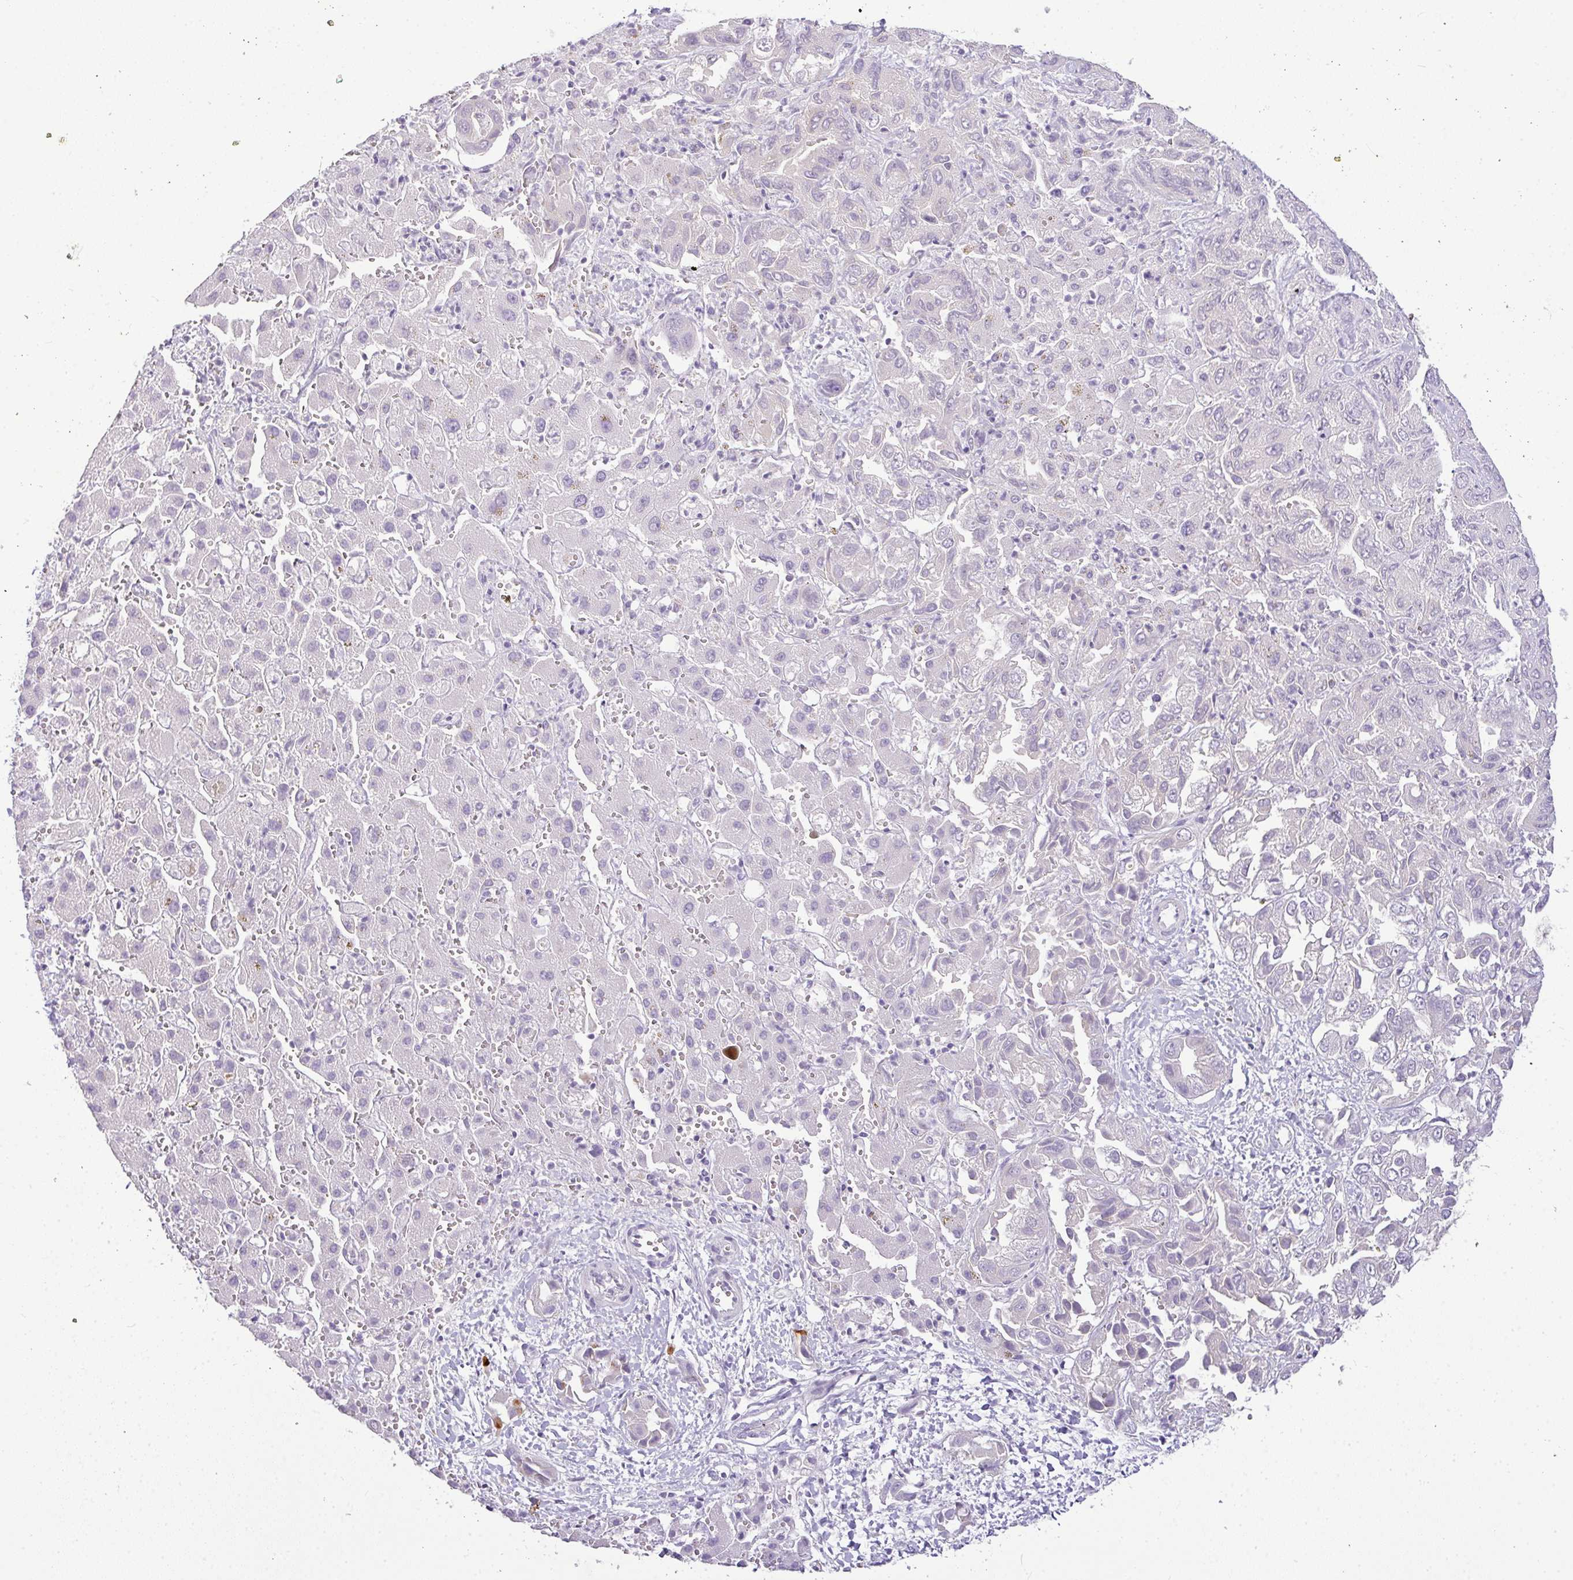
{"staining": {"intensity": "moderate", "quantity": "<25%", "location": "cytoplasmic/membranous"}, "tissue": "liver cancer", "cell_type": "Tumor cells", "image_type": "cancer", "snomed": [{"axis": "morphology", "description": "Cholangiocarcinoma"}, {"axis": "topography", "description": "Liver"}], "caption": "Immunohistochemistry (IHC) of human liver cancer displays low levels of moderate cytoplasmic/membranous positivity in about <25% of tumor cells.", "gene": "LIPE", "patient": {"sex": "female", "age": 52}}